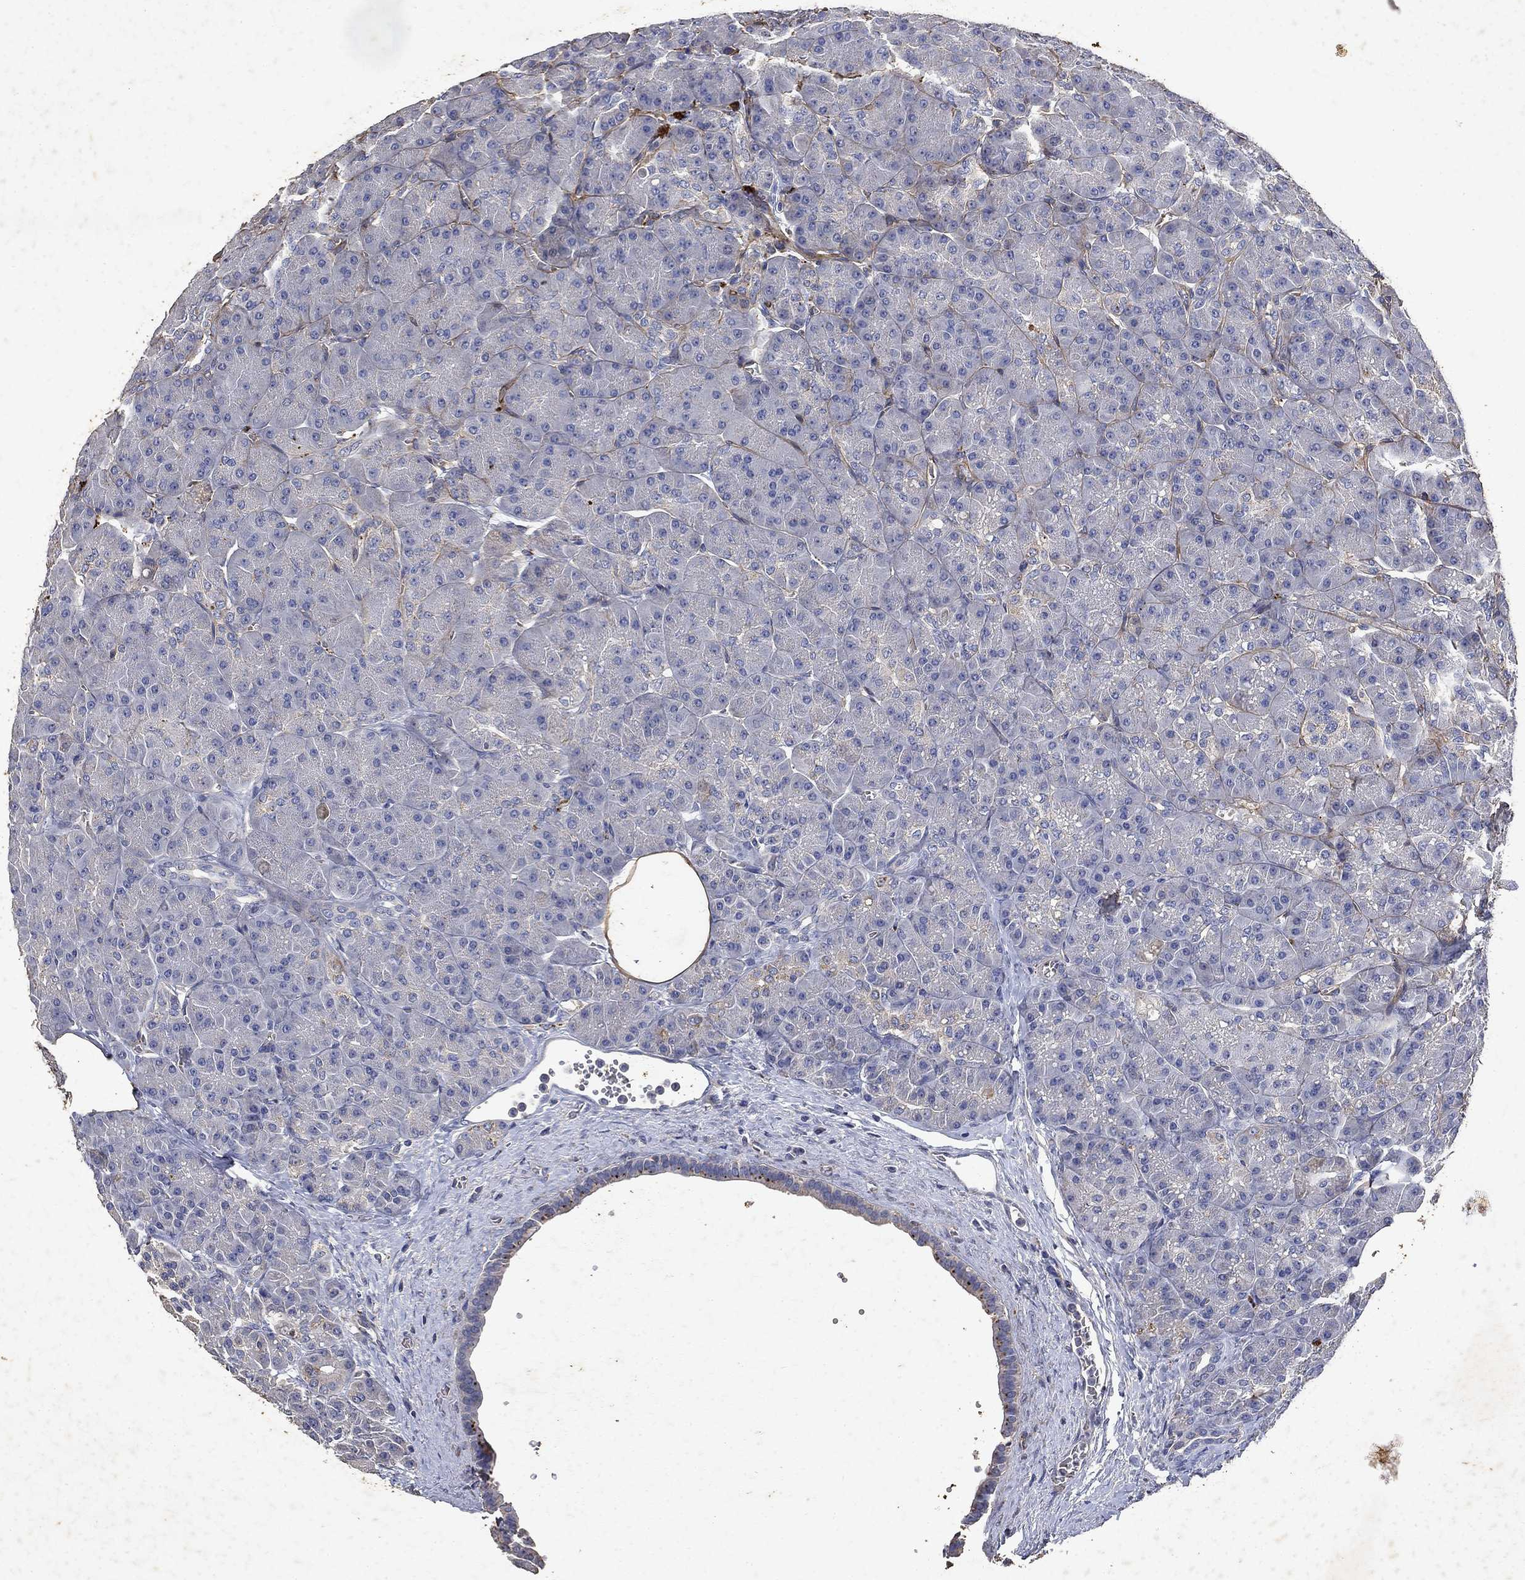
{"staining": {"intensity": "negative", "quantity": "none", "location": "none"}, "tissue": "pancreas", "cell_type": "Exocrine glandular cells", "image_type": "normal", "snomed": [{"axis": "morphology", "description": "Normal tissue, NOS"}, {"axis": "topography", "description": "Pancreas"}], "caption": "The micrograph exhibits no staining of exocrine glandular cells in benign pancreas. The staining was performed using DAB (3,3'-diaminobenzidine) to visualize the protein expression in brown, while the nuclei were stained in blue with hematoxylin (Magnification: 20x).", "gene": "COL4A2", "patient": {"sex": "male", "age": 57}}